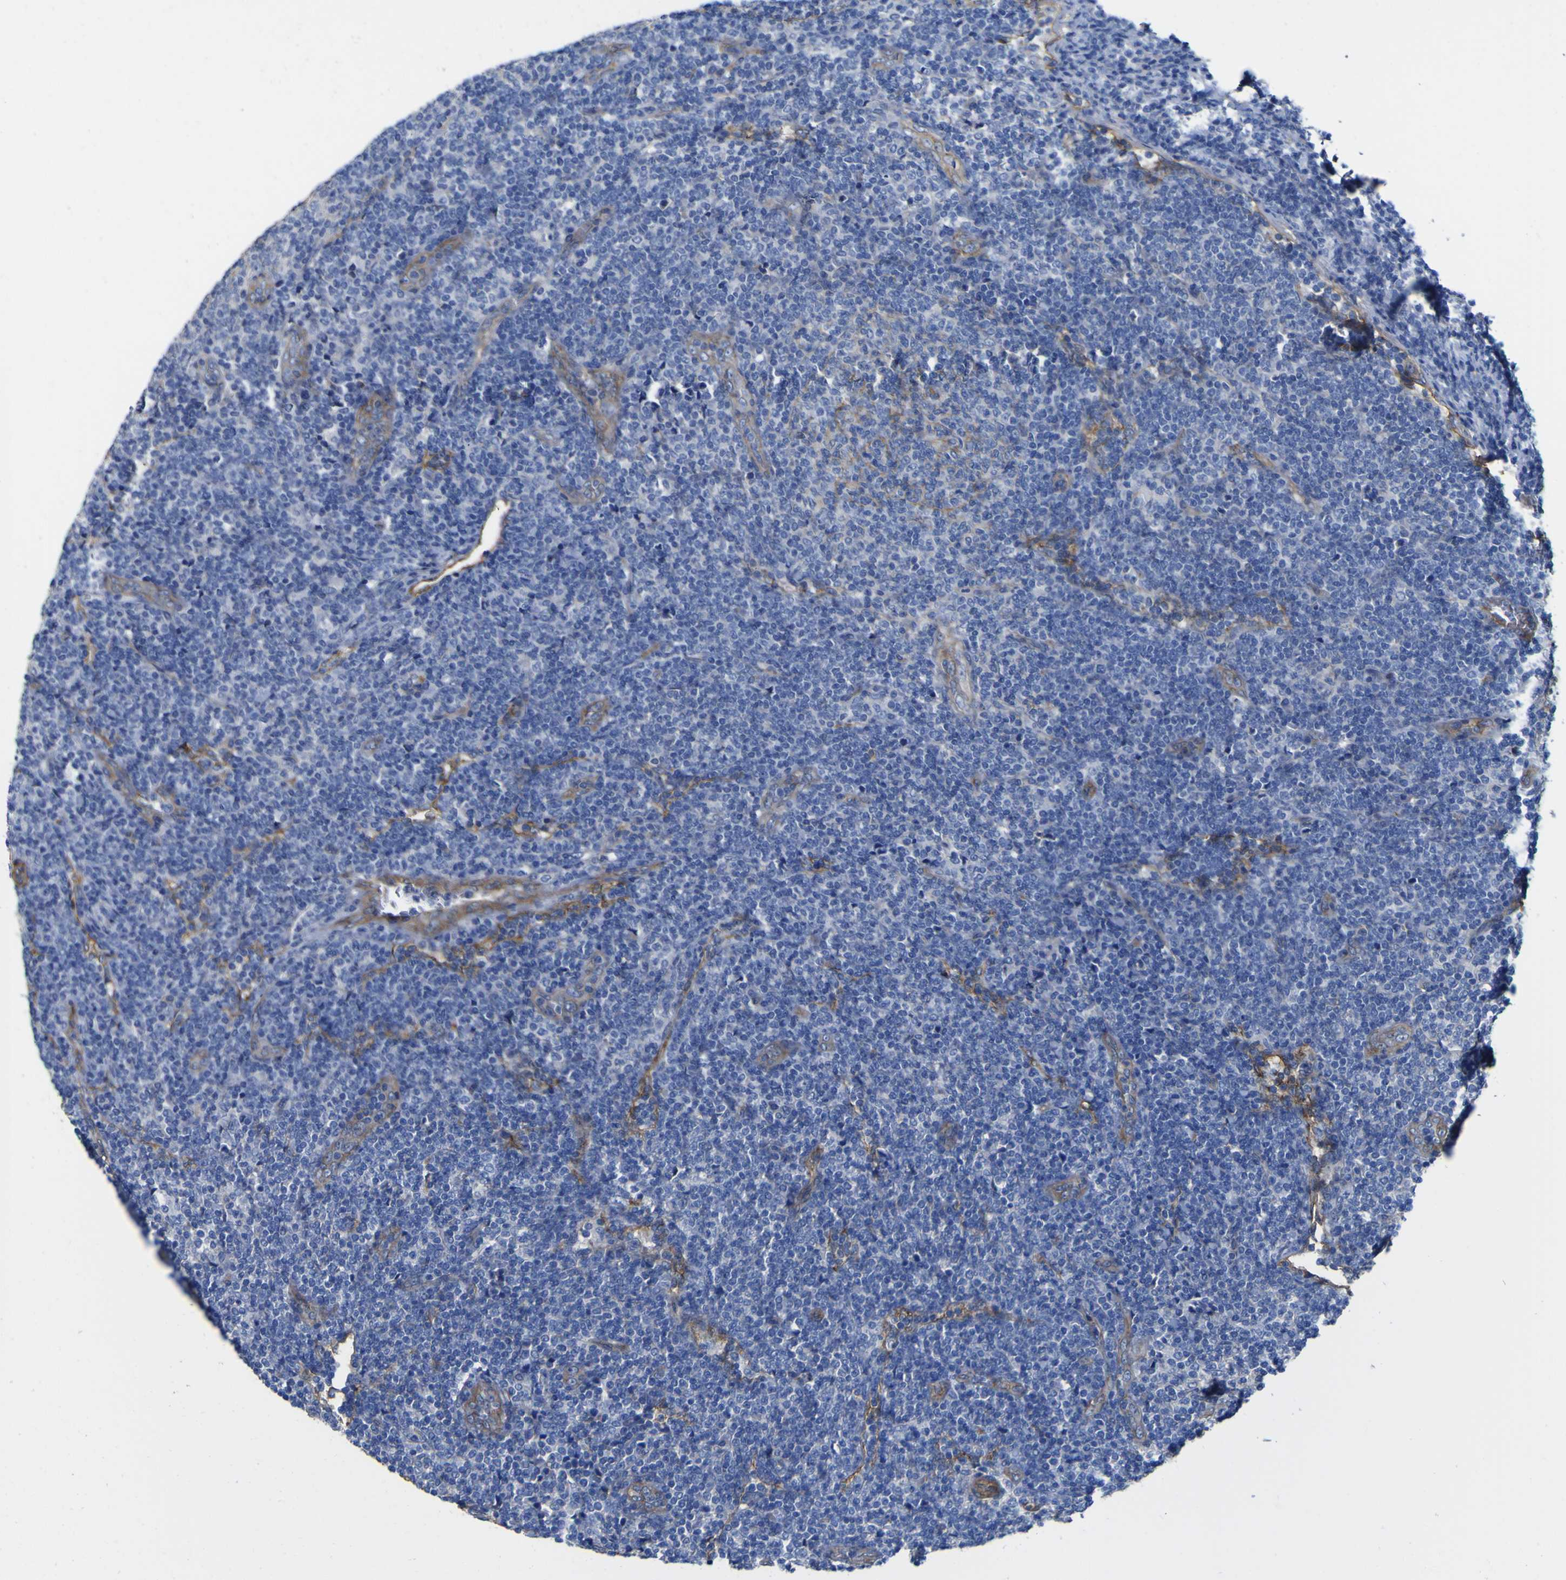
{"staining": {"intensity": "negative", "quantity": "none", "location": "none"}, "tissue": "lymphoma", "cell_type": "Tumor cells", "image_type": "cancer", "snomed": [{"axis": "morphology", "description": "Malignant lymphoma, non-Hodgkin's type, Low grade"}, {"axis": "topography", "description": "Lymph node"}], "caption": "Human lymphoma stained for a protein using IHC exhibits no positivity in tumor cells.", "gene": "CD151", "patient": {"sex": "male", "age": 66}}